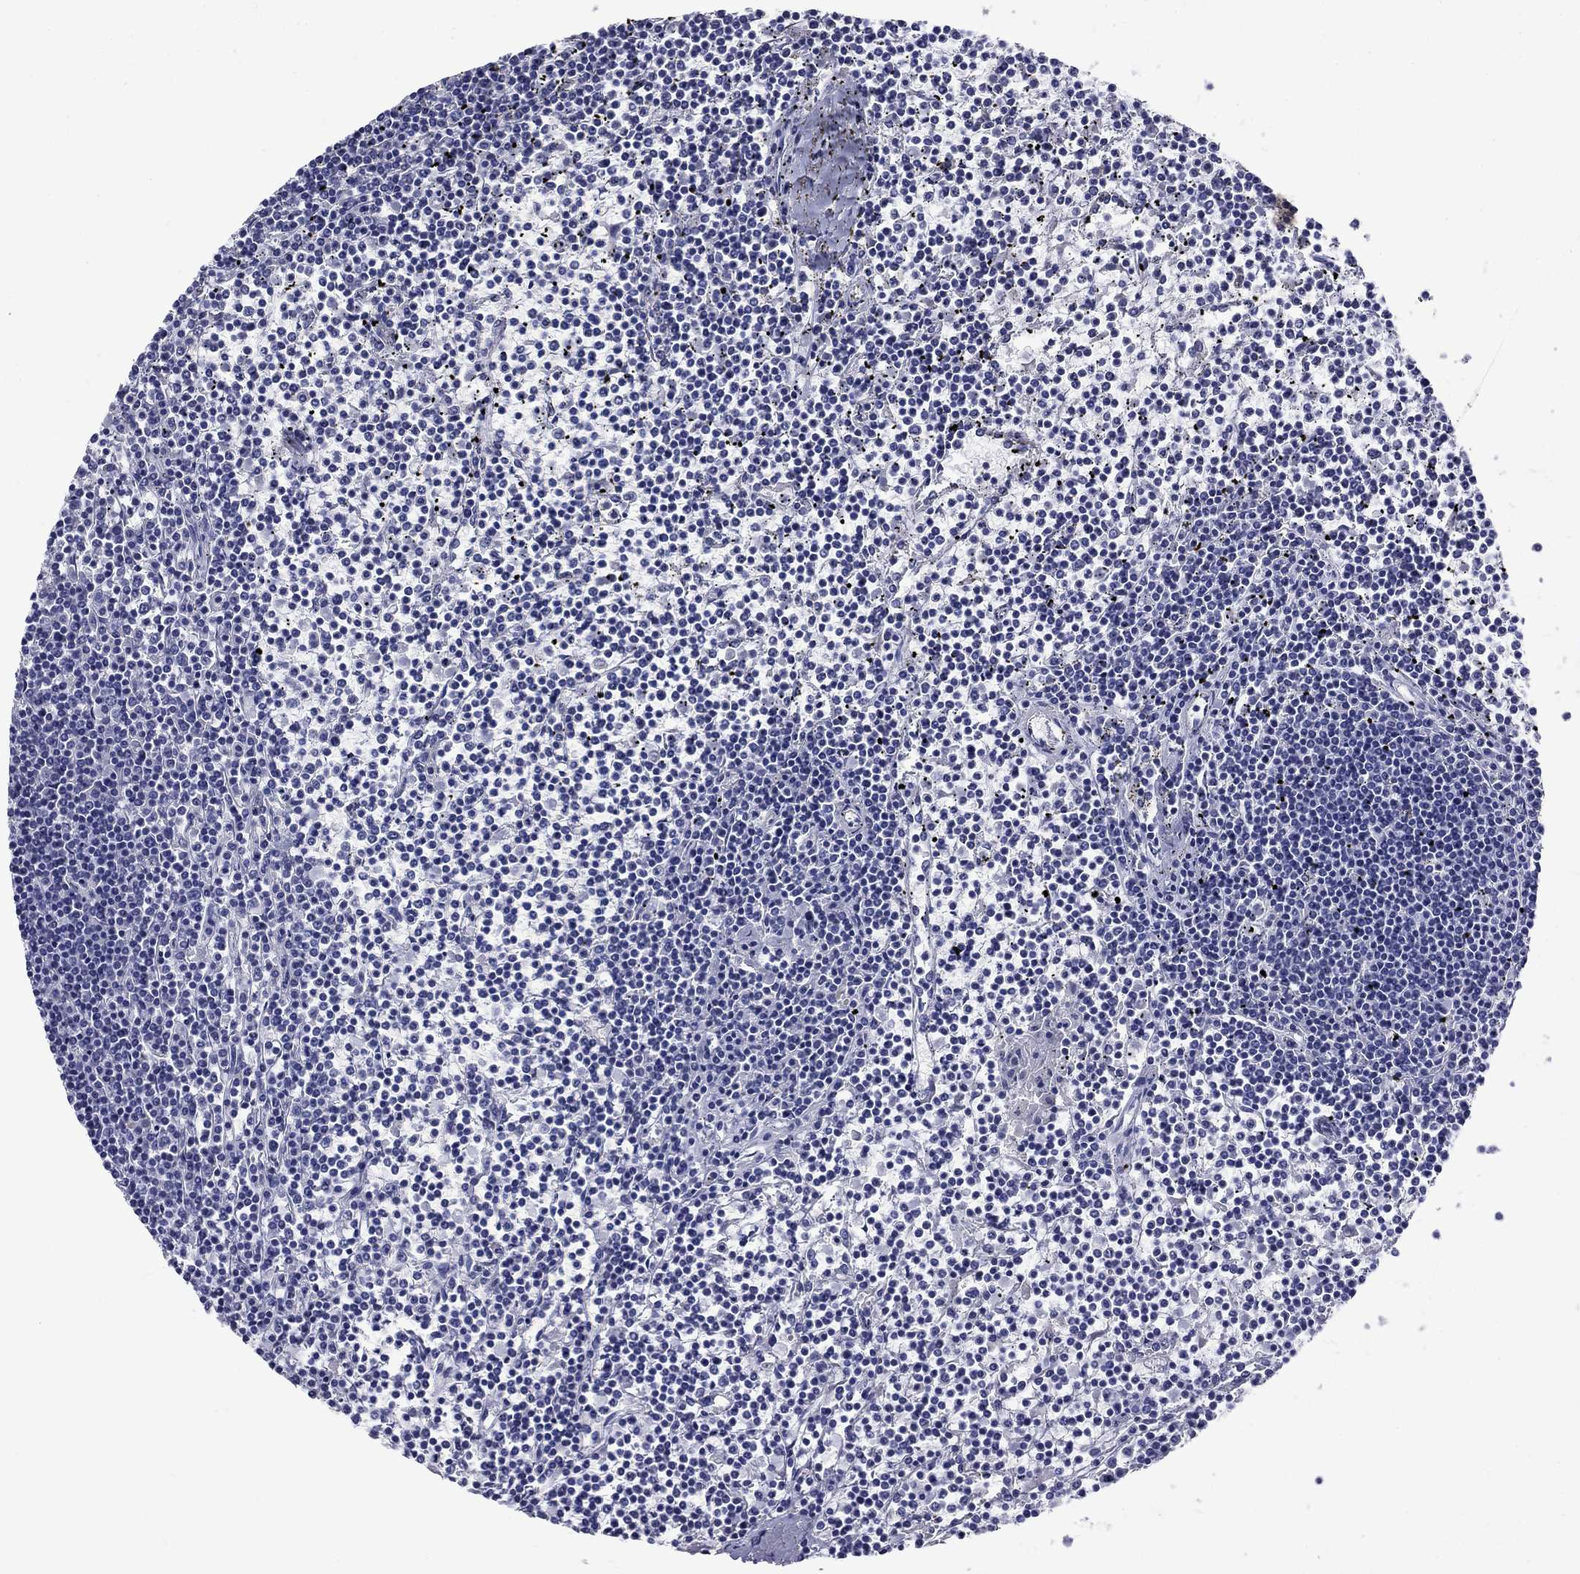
{"staining": {"intensity": "negative", "quantity": "none", "location": "none"}, "tissue": "lymphoma", "cell_type": "Tumor cells", "image_type": "cancer", "snomed": [{"axis": "morphology", "description": "Malignant lymphoma, non-Hodgkin's type, Low grade"}, {"axis": "topography", "description": "Spleen"}], "caption": "Photomicrograph shows no significant protein expression in tumor cells of lymphoma. The staining was performed using DAB (3,3'-diaminobenzidine) to visualize the protein expression in brown, while the nuclei were stained in blue with hematoxylin (Magnification: 20x).", "gene": "ACADSB", "patient": {"sex": "female", "age": 19}}